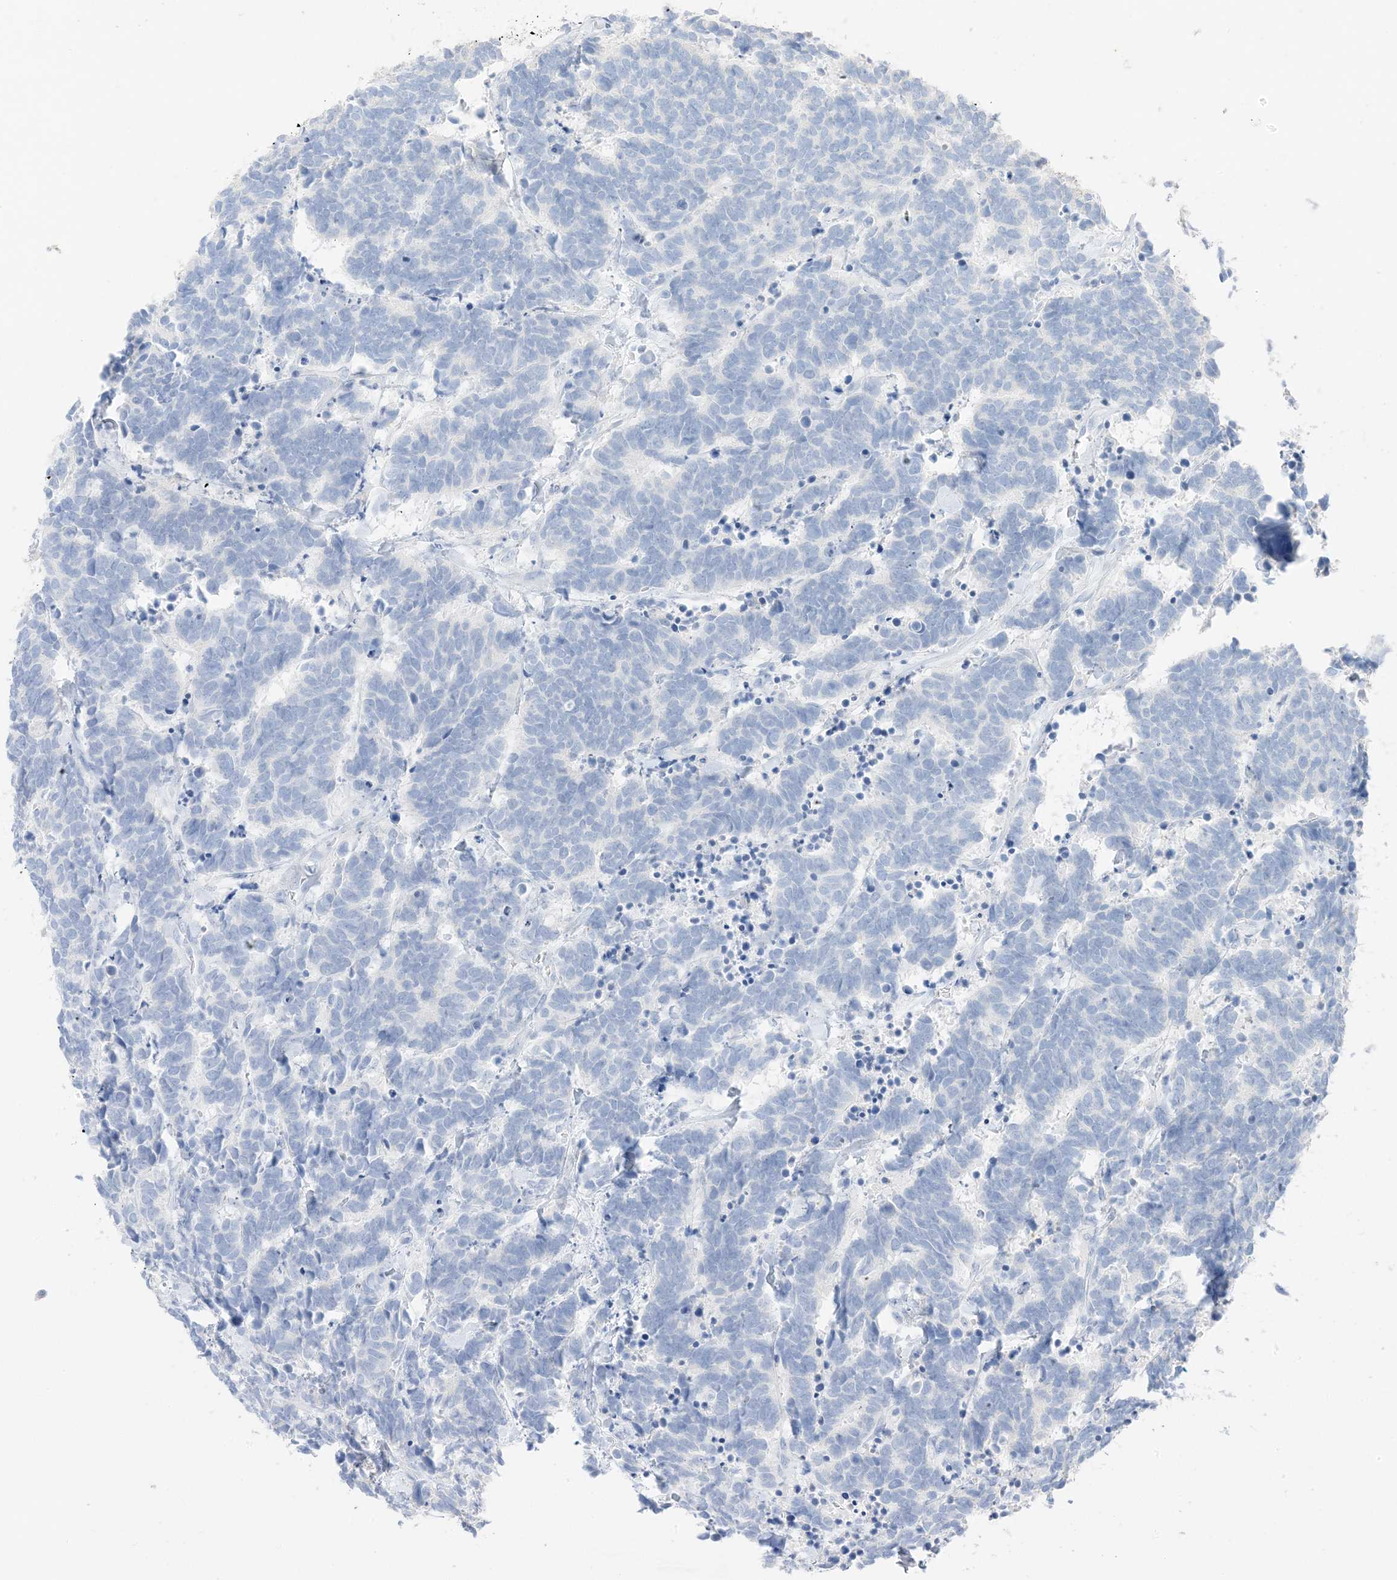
{"staining": {"intensity": "negative", "quantity": "none", "location": "none"}, "tissue": "carcinoid", "cell_type": "Tumor cells", "image_type": "cancer", "snomed": [{"axis": "morphology", "description": "Carcinoma, NOS"}, {"axis": "morphology", "description": "Carcinoid, malignant, NOS"}, {"axis": "topography", "description": "Urinary bladder"}], "caption": "The immunohistochemistry (IHC) photomicrograph has no significant expression in tumor cells of carcinoid tissue.", "gene": "MUC17", "patient": {"sex": "male", "age": 57}}